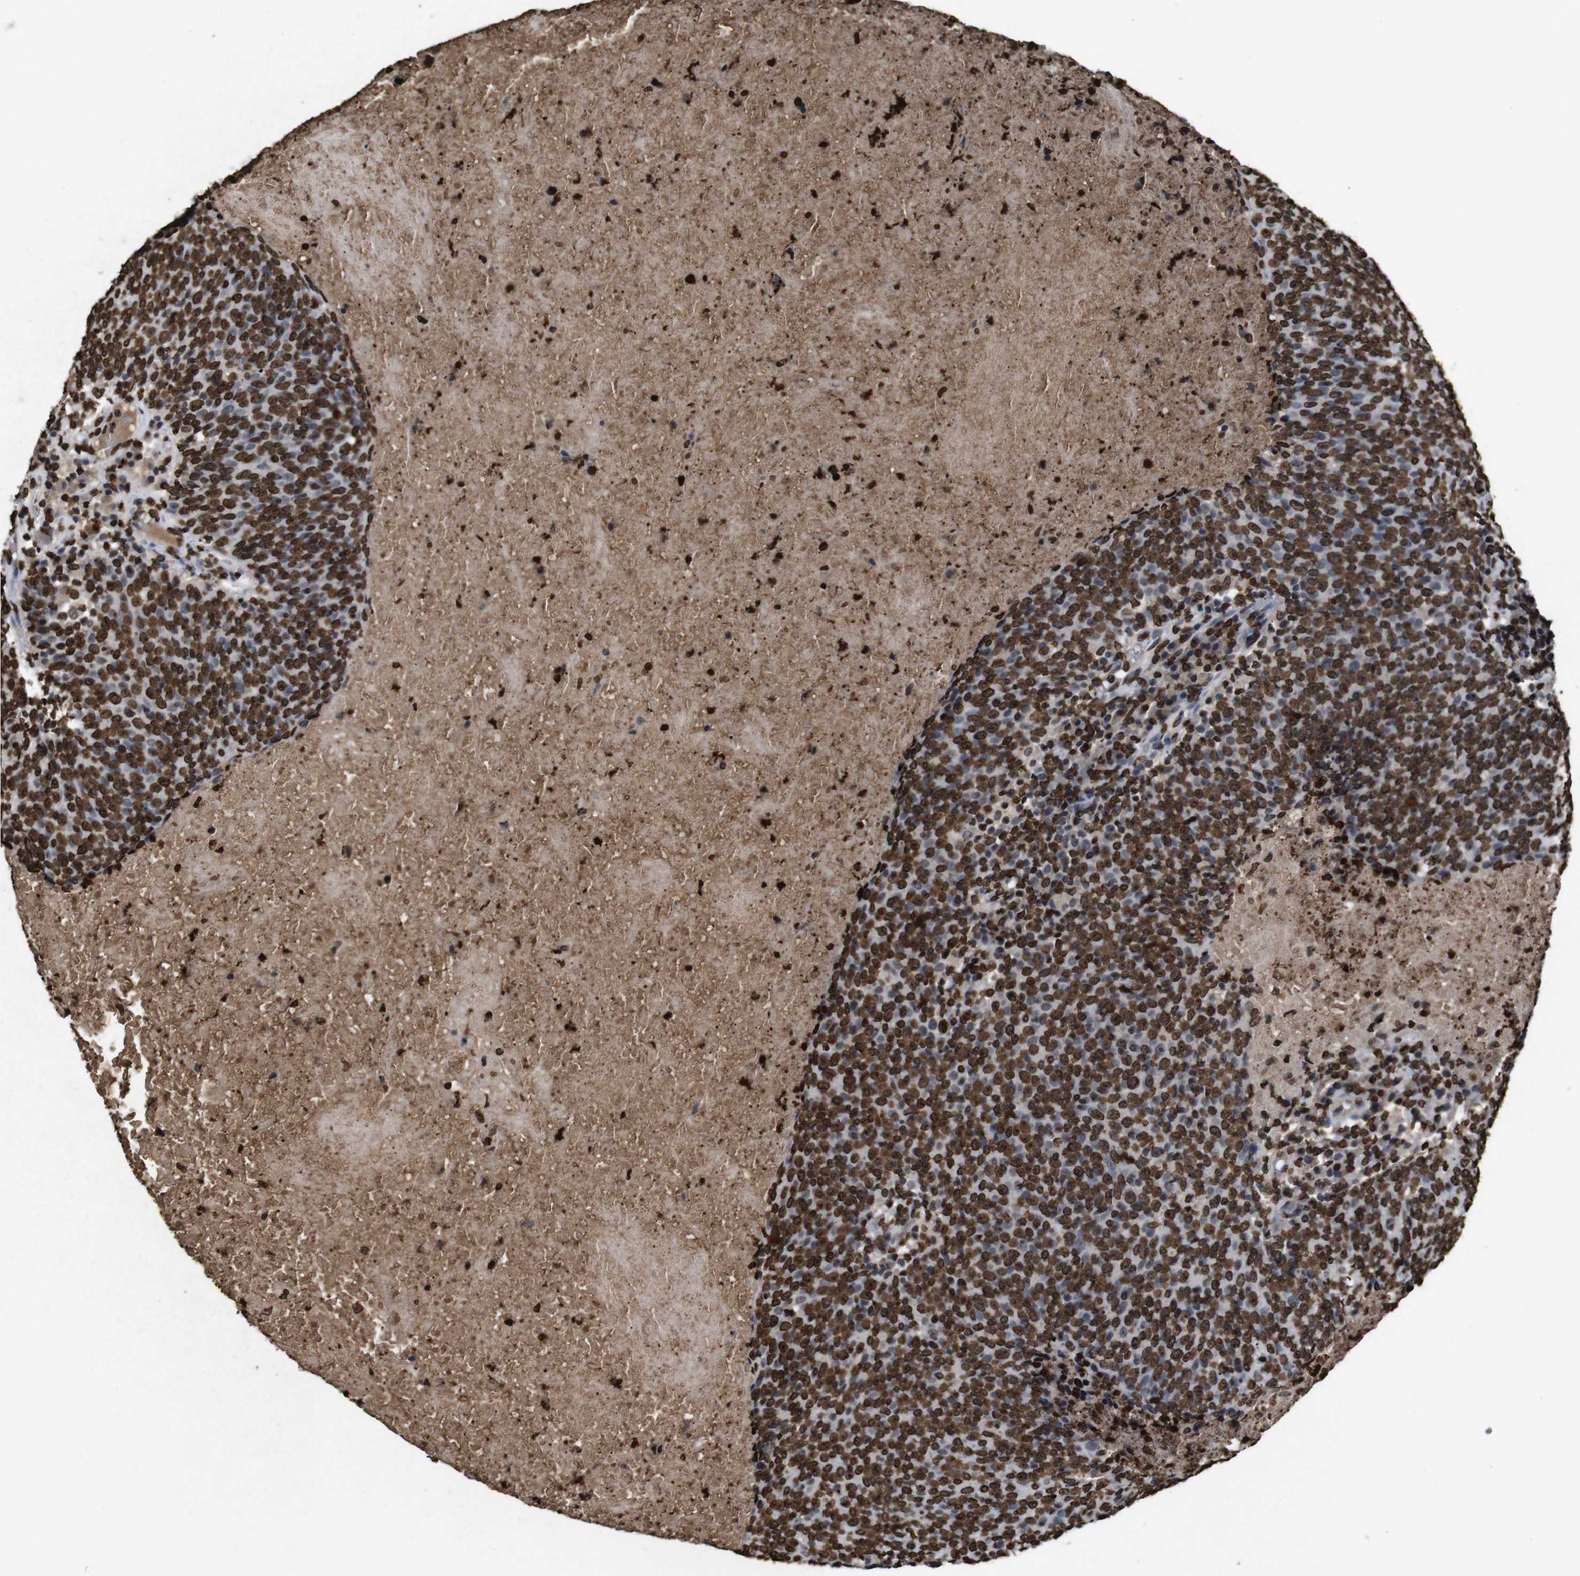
{"staining": {"intensity": "strong", "quantity": ">75%", "location": "nuclear"}, "tissue": "head and neck cancer", "cell_type": "Tumor cells", "image_type": "cancer", "snomed": [{"axis": "morphology", "description": "Squamous cell carcinoma, NOS"}, {"axis": "morphology", "description": "Squamous cell carcinoma, metastatic, NOS"}, {"axis": "topography", "description": "Lymph node"}, {"axis": "topography", "description": "Head-Neck"}], "caption": "A high-resolution photomicrograph shows immunohistochemistry staining of head and neck cancer (metastatic squamous cell carcinoma), which shows strong nuclear expression in approximately >75% of tumor cells. (Brightfield microscopy of DAB IHC at high magnification).", "gene": "MDM2", "patient": {"sex": "male", "age": 62}}